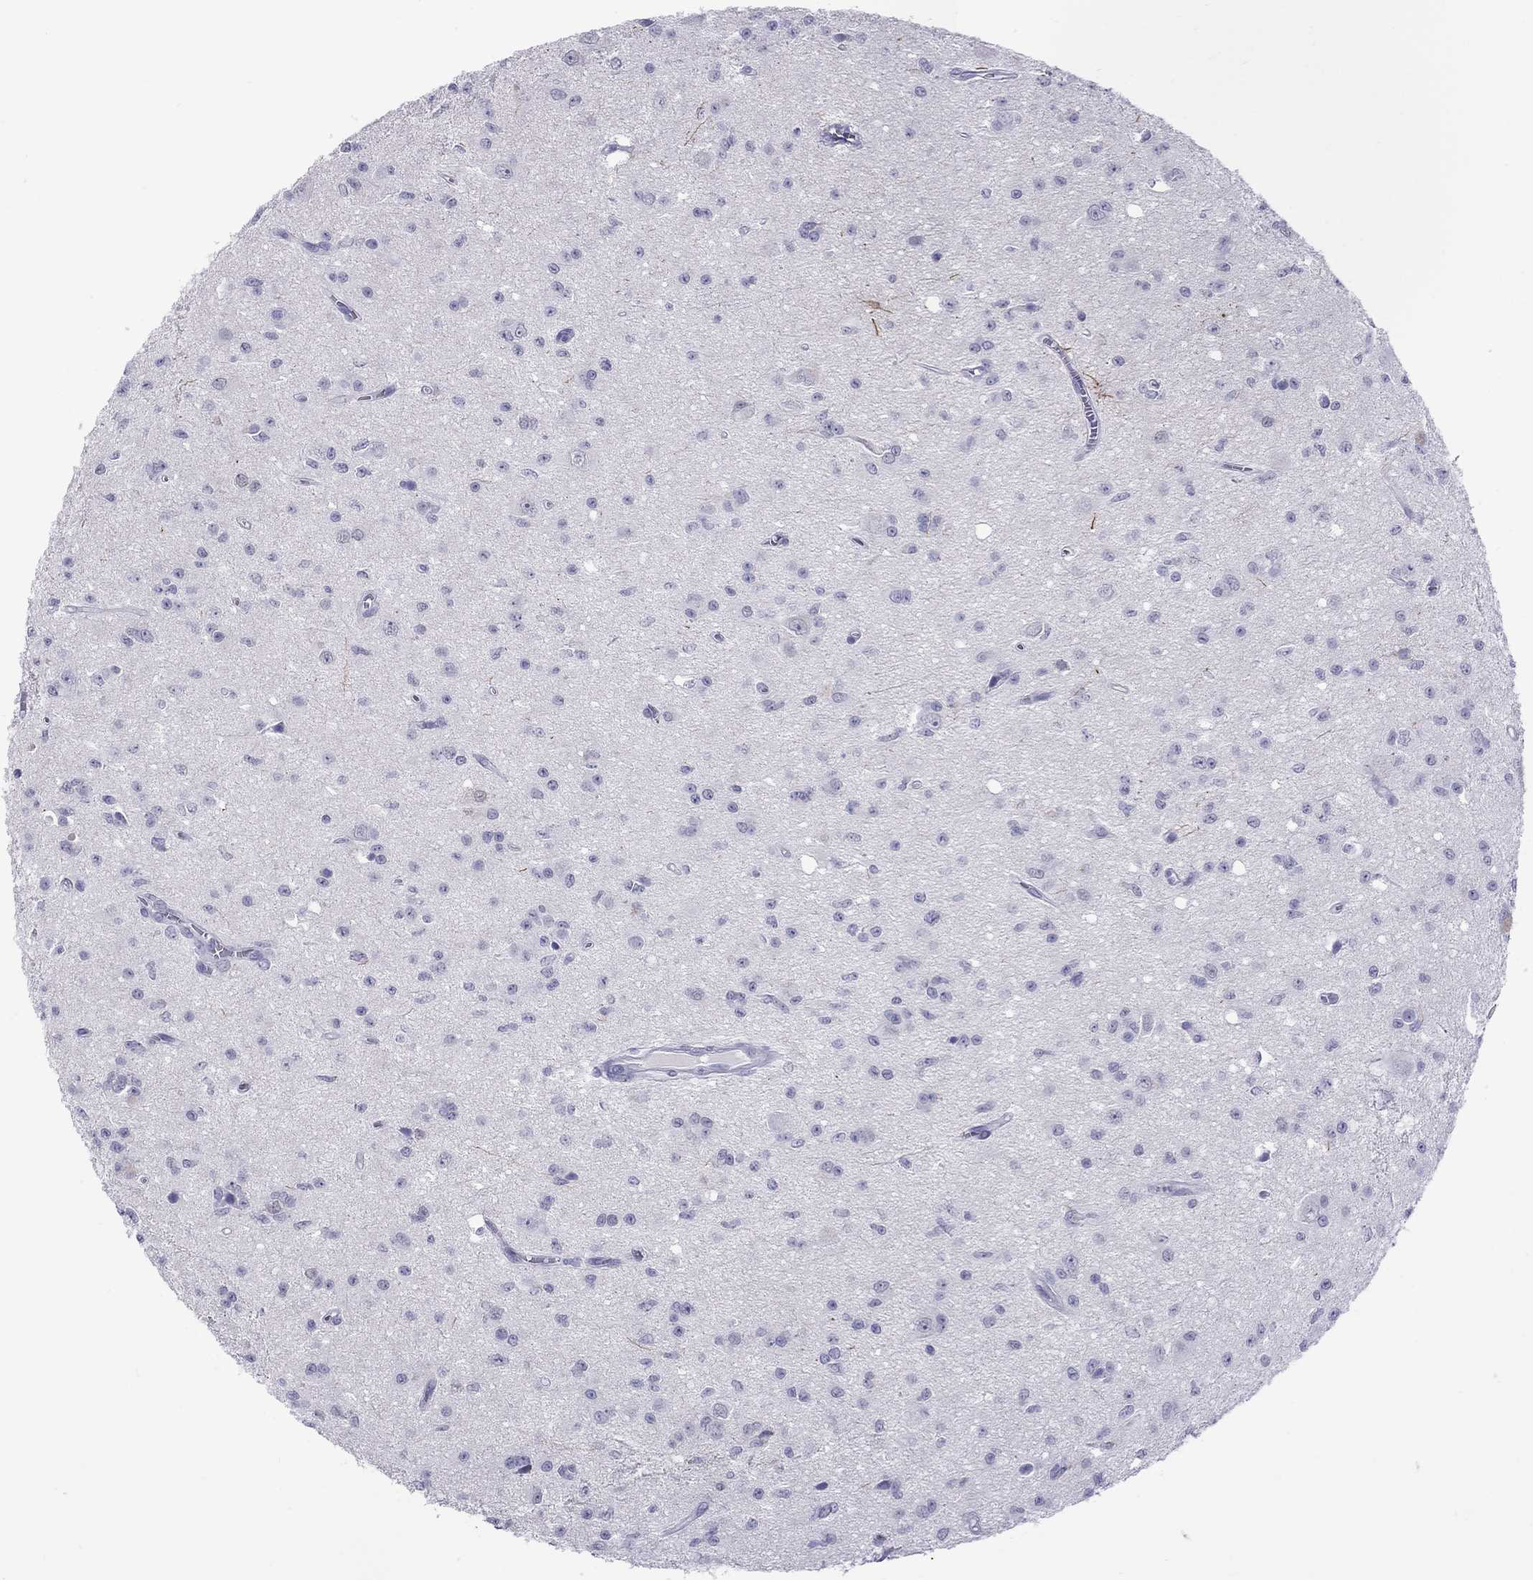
{"staining": {"intensity": "negative", "quantity": "none", "location": "none"}, "tissue": "glioma", "cell_type": "Tumor cells", "image_type": "cancer", "snomed": [{"axis": "morphology", "description": "Glioma, malignant, Low grade"}, {"axis": "topography", "description": "Brain"}], "caption": "An image of malignant glioma (low-grade) stained for a protein shows no brown staining in tumor cells.", "gene": "CHRNB3", "patient": {"sex": "female", "age": 45}}